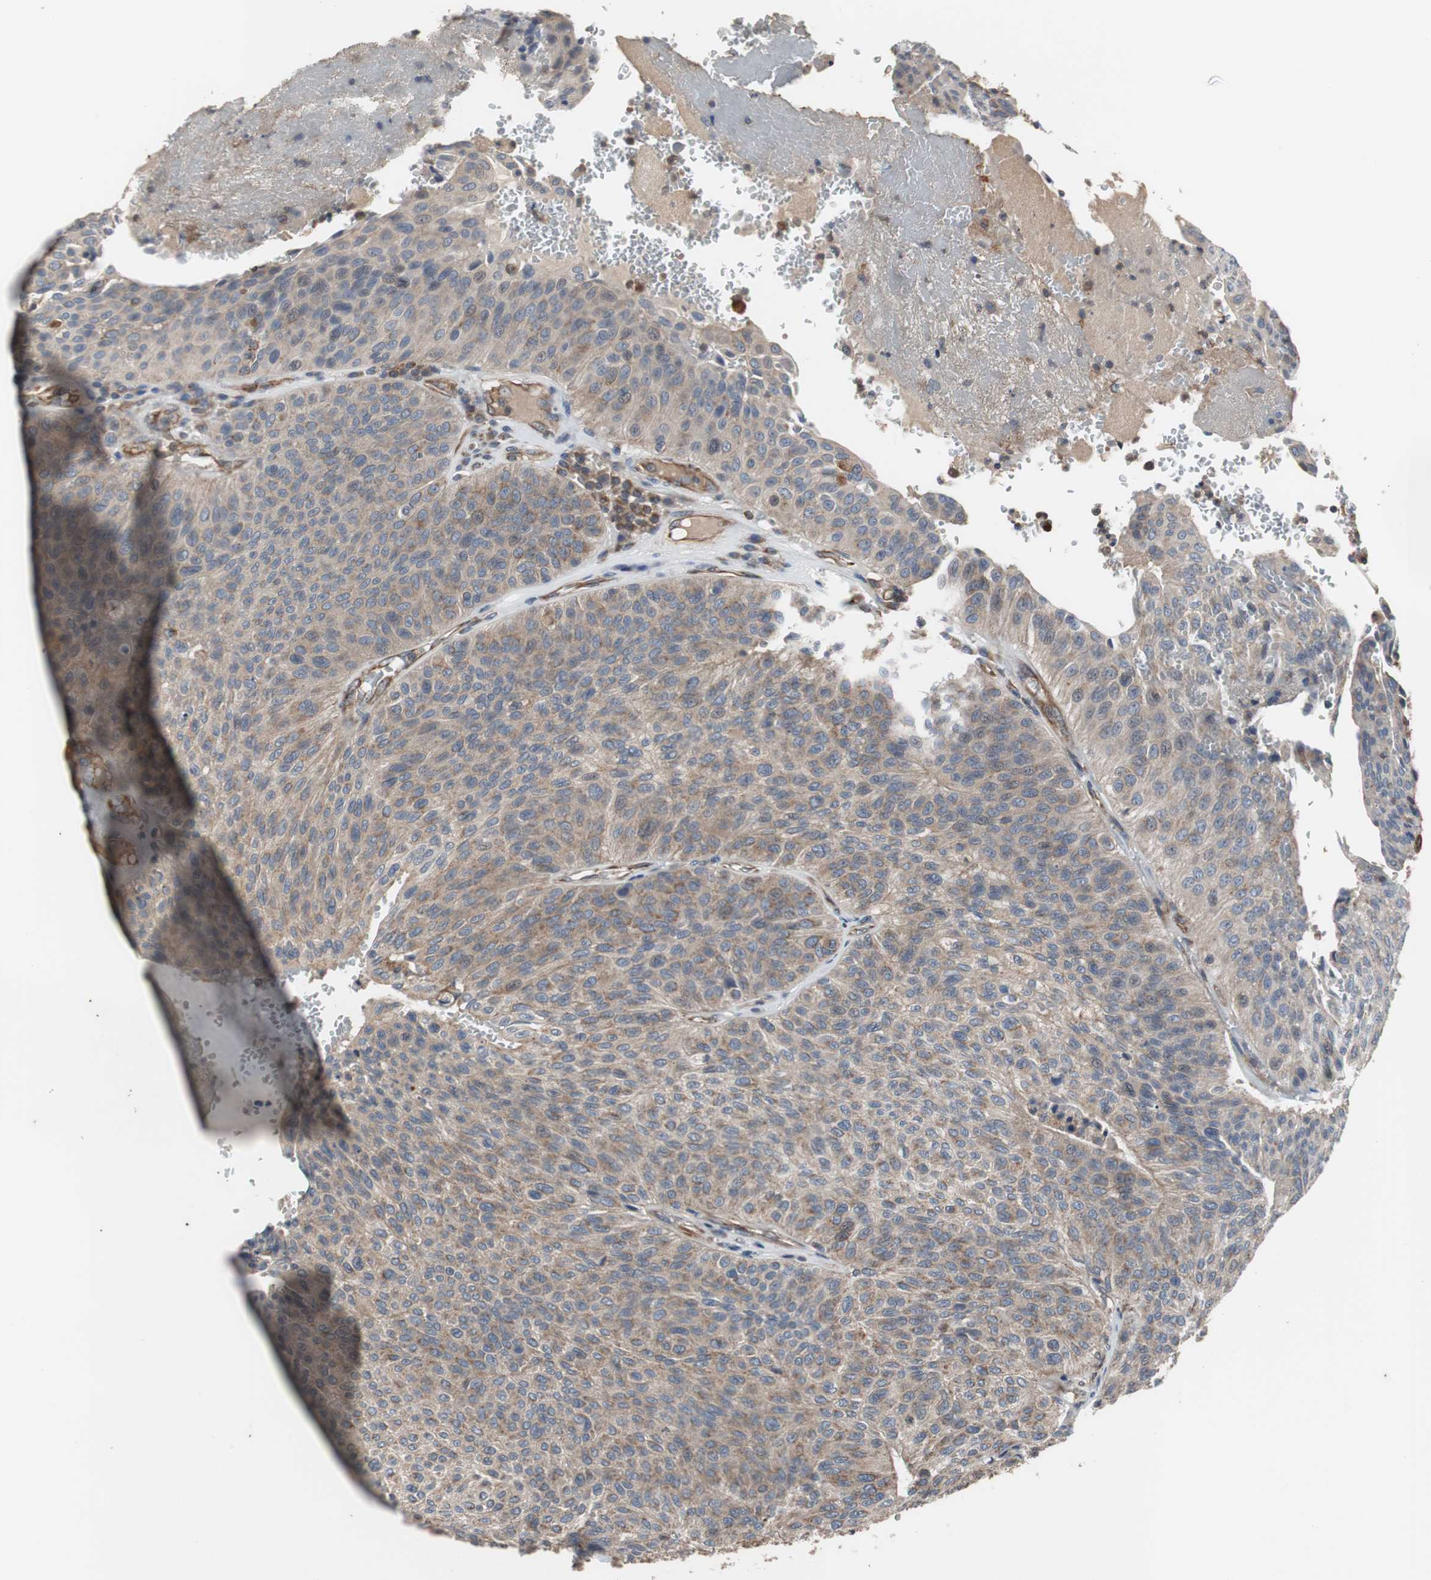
{"staining": {"intensity": "weak", "quantity": ">75%", "location": "cytoplasmic/membranous"}, "tissue": "urothelial cancer", "cell_type": "Tumor cells", "image_type": "cancer", "snomed": [{"axis": "morphology", "description": "Urothelial carcinoma, High grade"}, {"axis": "topography", "description": "Urinary bladder"}], "caption": "High-grade urothelial carcinoma stained with DAB immunohistochemistry demonstrates low levels of weak cytoplasmic/membranous staining in about >75% of tumor cells.", "gene": "ACTR3", "patient": {"sex": "male", "age": 66}}